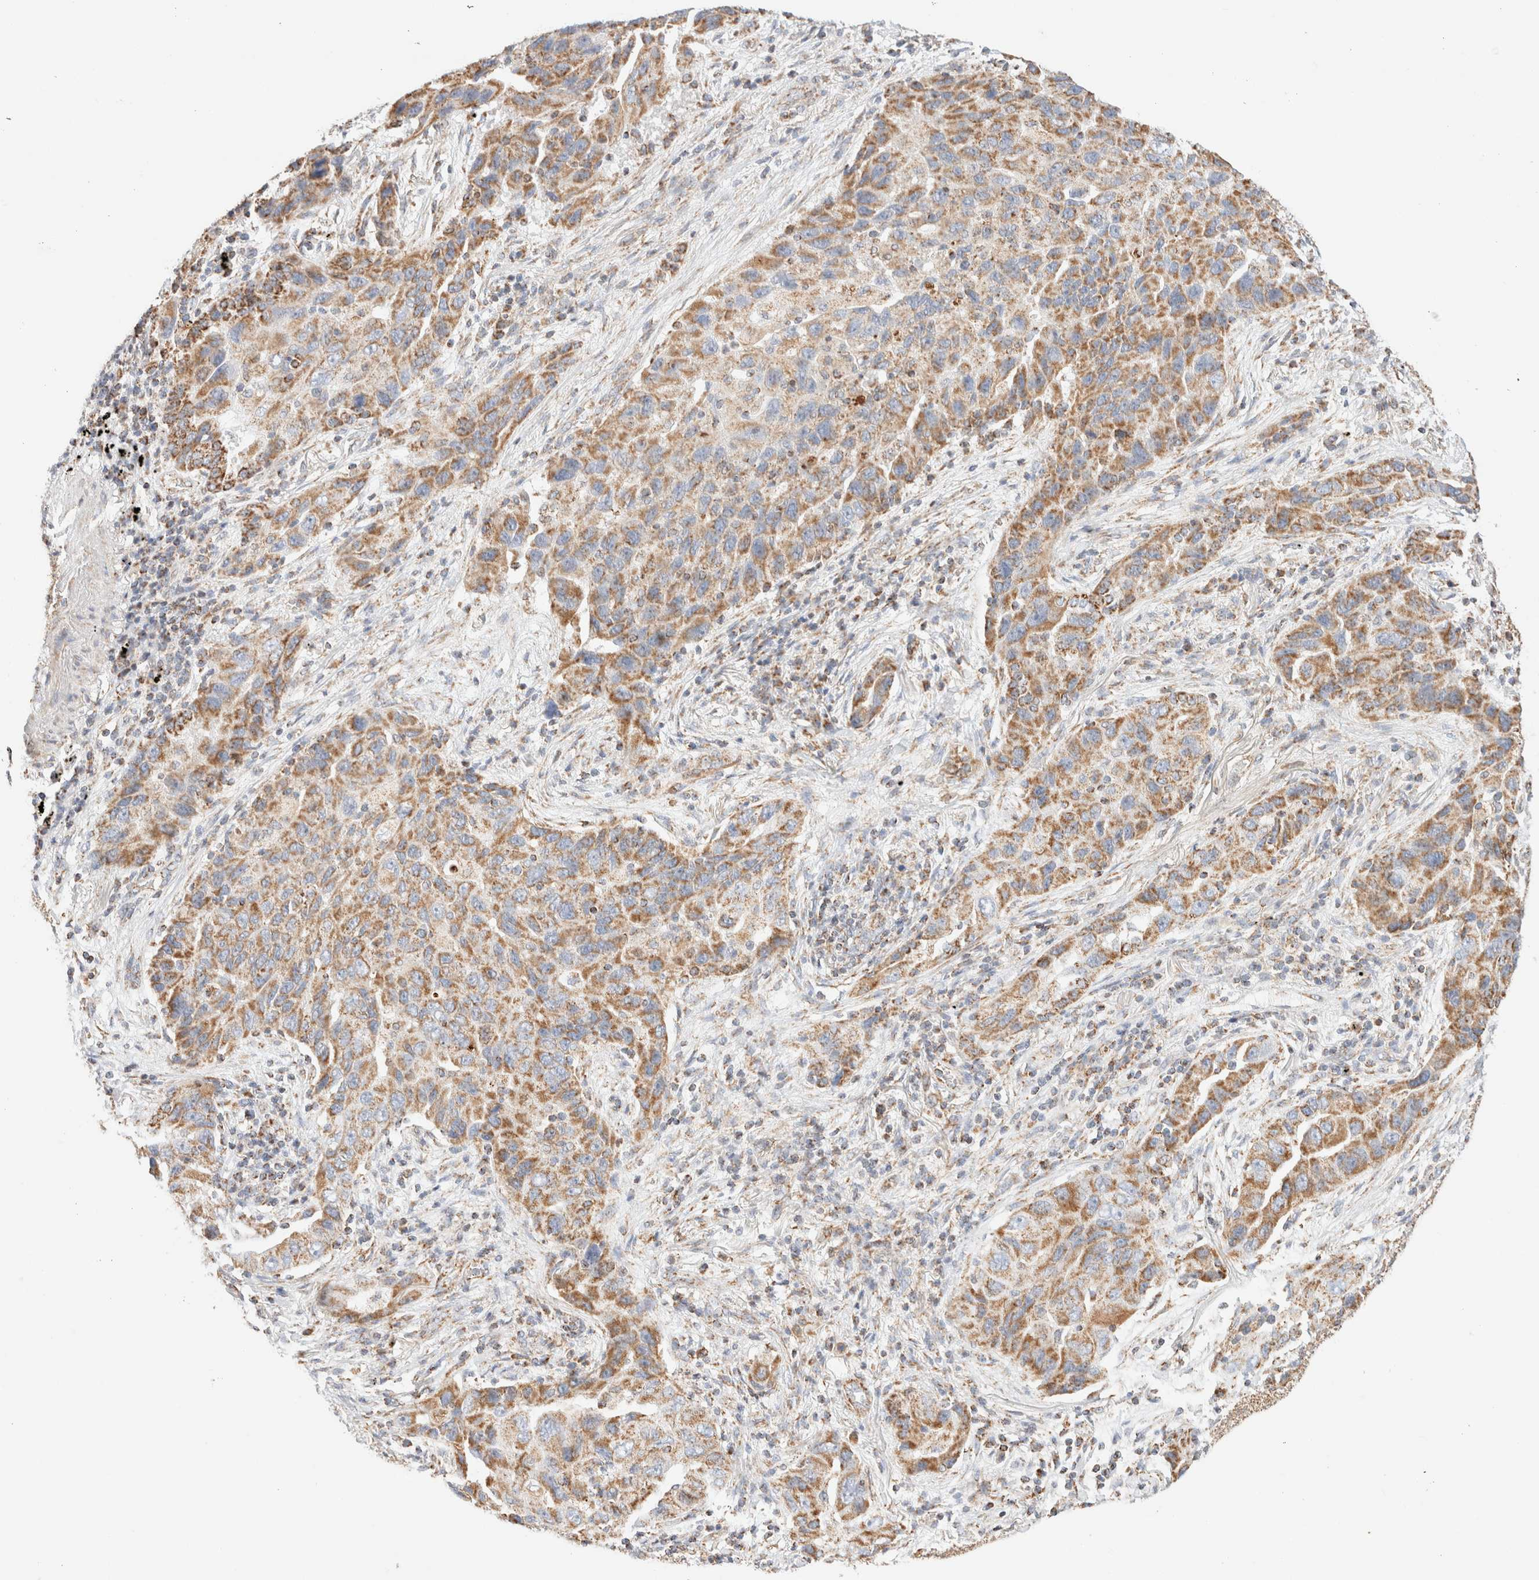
{"staining": {"intensity": "moderate", "quantity": ">75%", "location": "cytoplasmic/membranous"}, "tissue": "lung cancer", "cell_type": "Tumor cells", "image_type": "cancer", "snomed": [{"axis": "morphology", "description": "Adenocarcinoma, NOS"}, {"axis": "topography", "description": "Lung"}], "caption": "Moderate cytoplasmic/membranous protein staining is identified in approximately >75% of tumor cells in lung cancer.", "gene": "PHB2", "patient": {"sex": "female", "age": 65}}